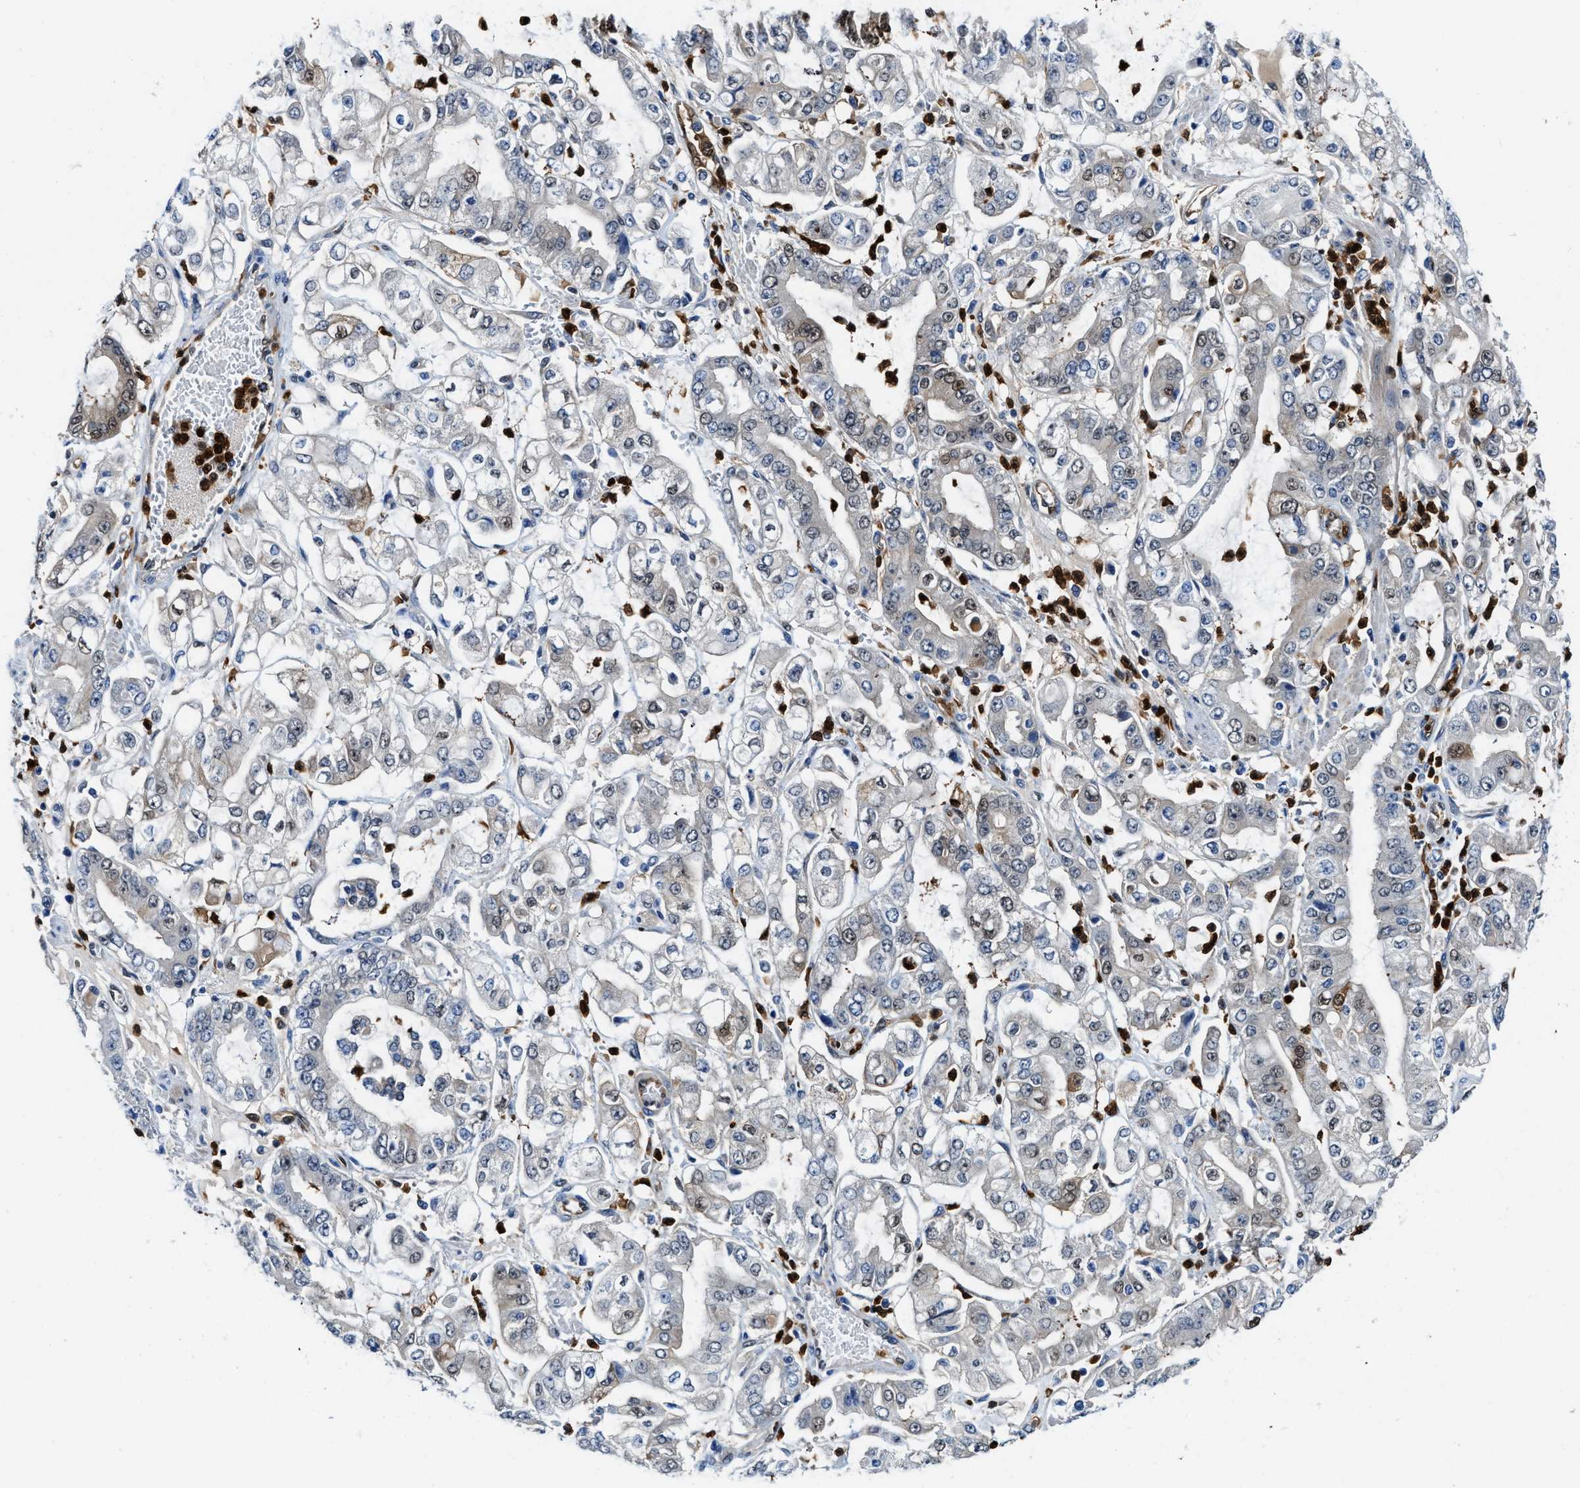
{"staining": {"intensity": "moderate", "quantity": "<25%", "location": "nuclear"}, "tissue": "stomach cancer", "cell_type": "Tumor cells", "image_type": "cancer", "snomed": [{"axis": "morphology", "description": "Adenocarcinoma, NOS"}, {"axis": "topography", "description": "Stomach"}], "caption": "Immunohistochemistry (IHC) histopathology image of neoplastic tissue: human stomach cancer stained using IHC shows low levels of moderate protein expression localized specifically in the nuclear of tumor cells, appearing as a nuclear brown color.", "gene": "LTA4H", "patient": {"sex": "male", "age": 76}}